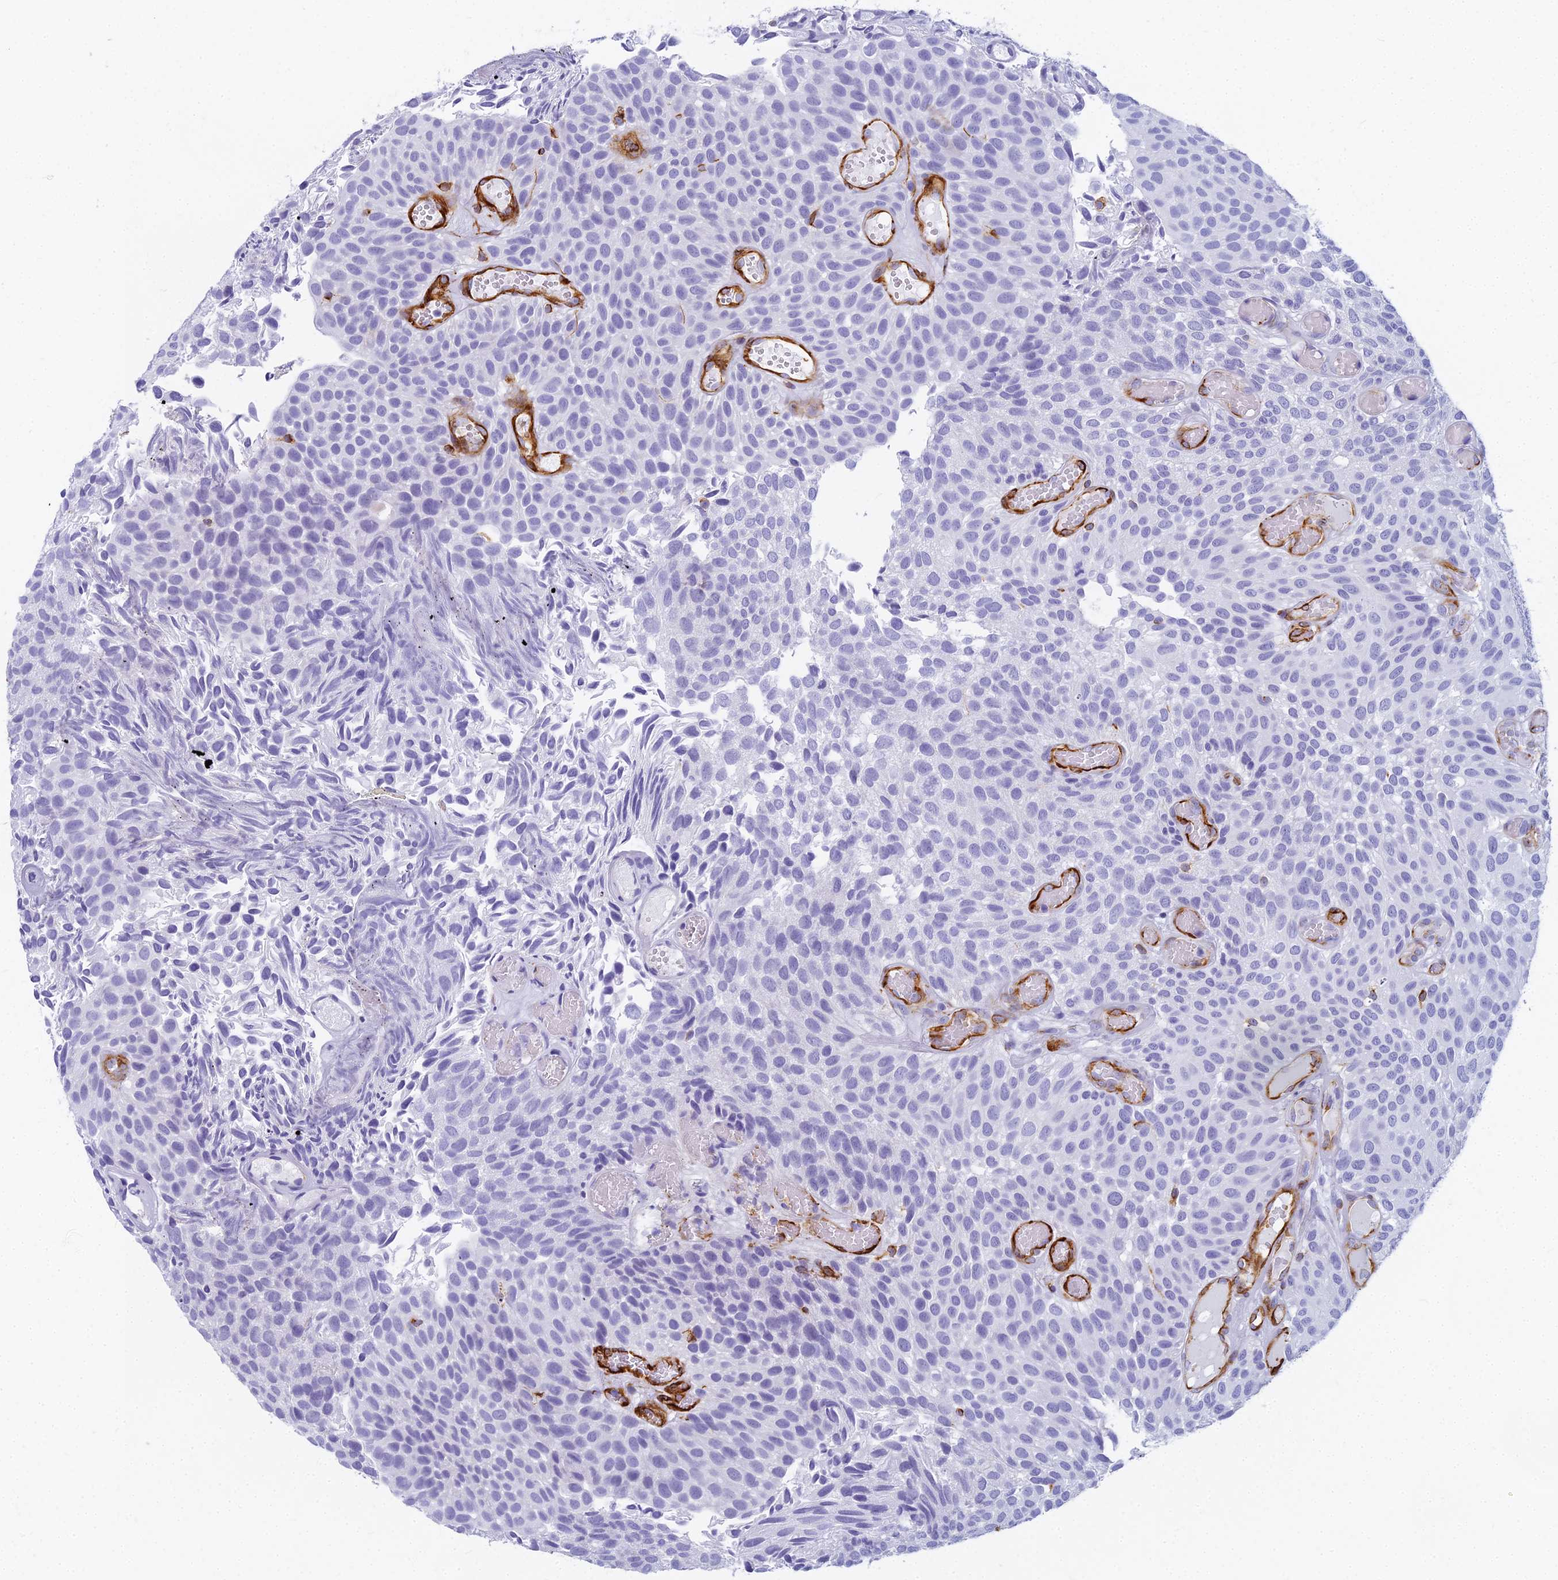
{"staining": {"intensity": "negative", "quantity": "none", "location": "none"}, "tissue": "urothelial cancer", "cell_type": "Tumor cells", "image_type": "cancer", "snomed": [{"axis": "morphology", "description": "Urothelial carcinoma, Low grade"}, {"axis": "topography", "description": "Urinary bladder"}], "caption": "An IHC image of urothelial cancer is shown. There is no staining in tumor cells of urothelial cancer.", "gene": "EVI2A", "patient": {"sex": "male", "age": 89}}